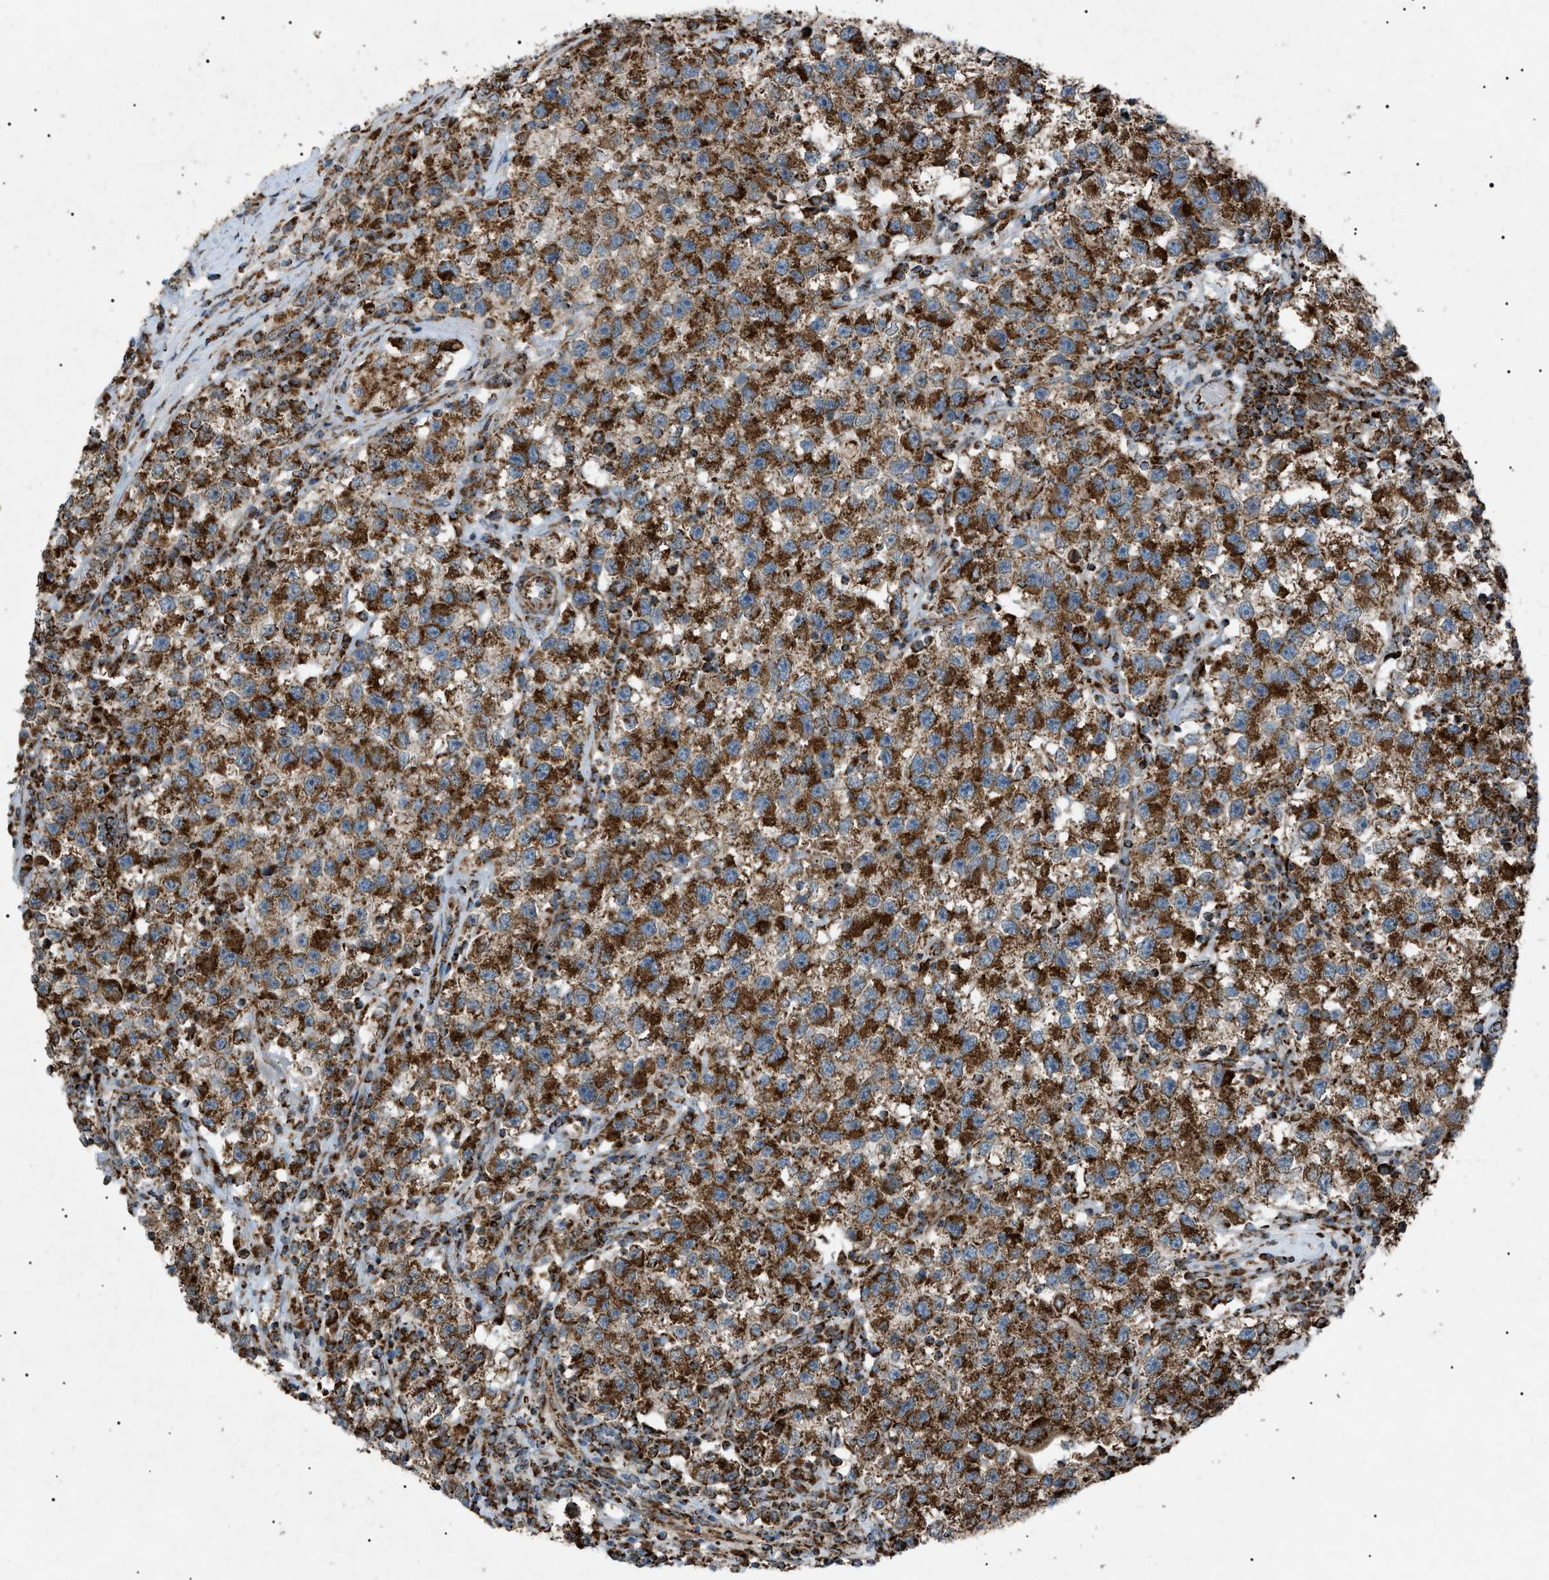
{"staining": {"intensity": "strong", "quantity": ">75%", "location": "cytoplasmic/membranous"}, "tissue": "testis cancer", "cell_type": "Tumor cells", "image_type": "cancer", "snomed": [{"axis": "morphology", "description": "Seminoma, NOS"}, {"axis": "topography", "description": "Testis"}], "caption": "Immunohistochemistry (IHC) of human testis cancer (seminoma) reveals high levels of strong cytoplasmic/membranous staining in about >75% of tumor cells.", "gene": "C1GALT1C1", "patient": {"sex": "male", "age": 22}}